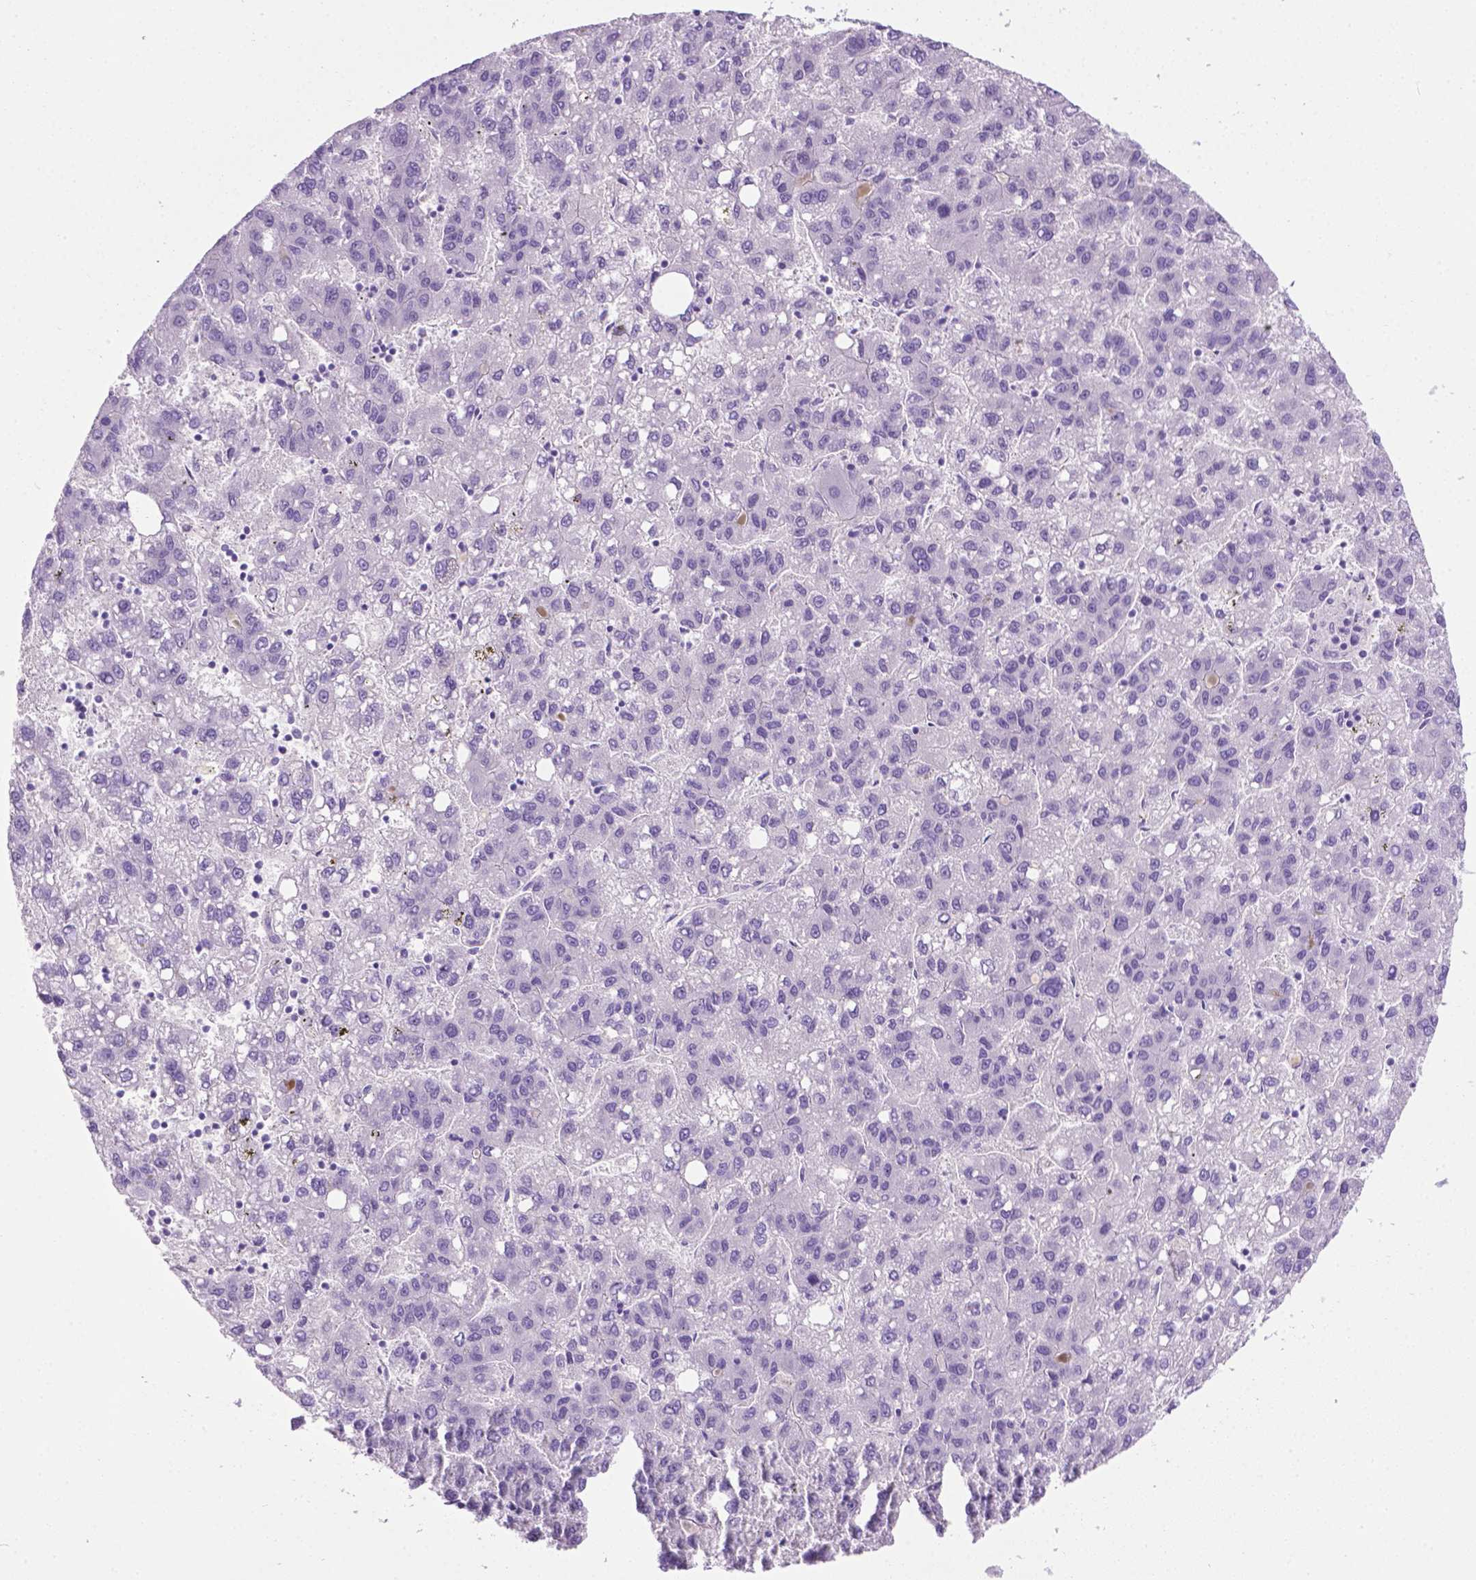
{"staining": {"intensity": "negative", "quantity": "none", "location": "none"}, "tissue": "liver cancer", "cell_type": "Tumor cells", "image_type": "cancer", "snomed": [{"axis": "morphology", "description": "Carcinoma, Hepatocellular, NOS"}, {"axis": "topography", "description": "Liver"}], "caption": "Micrograph shows no significant protein staining in tumor cells of hepatocellular carcinoma (liver).", "gene": "LELP1", "patient": {"sex": "female", "age": 82}}